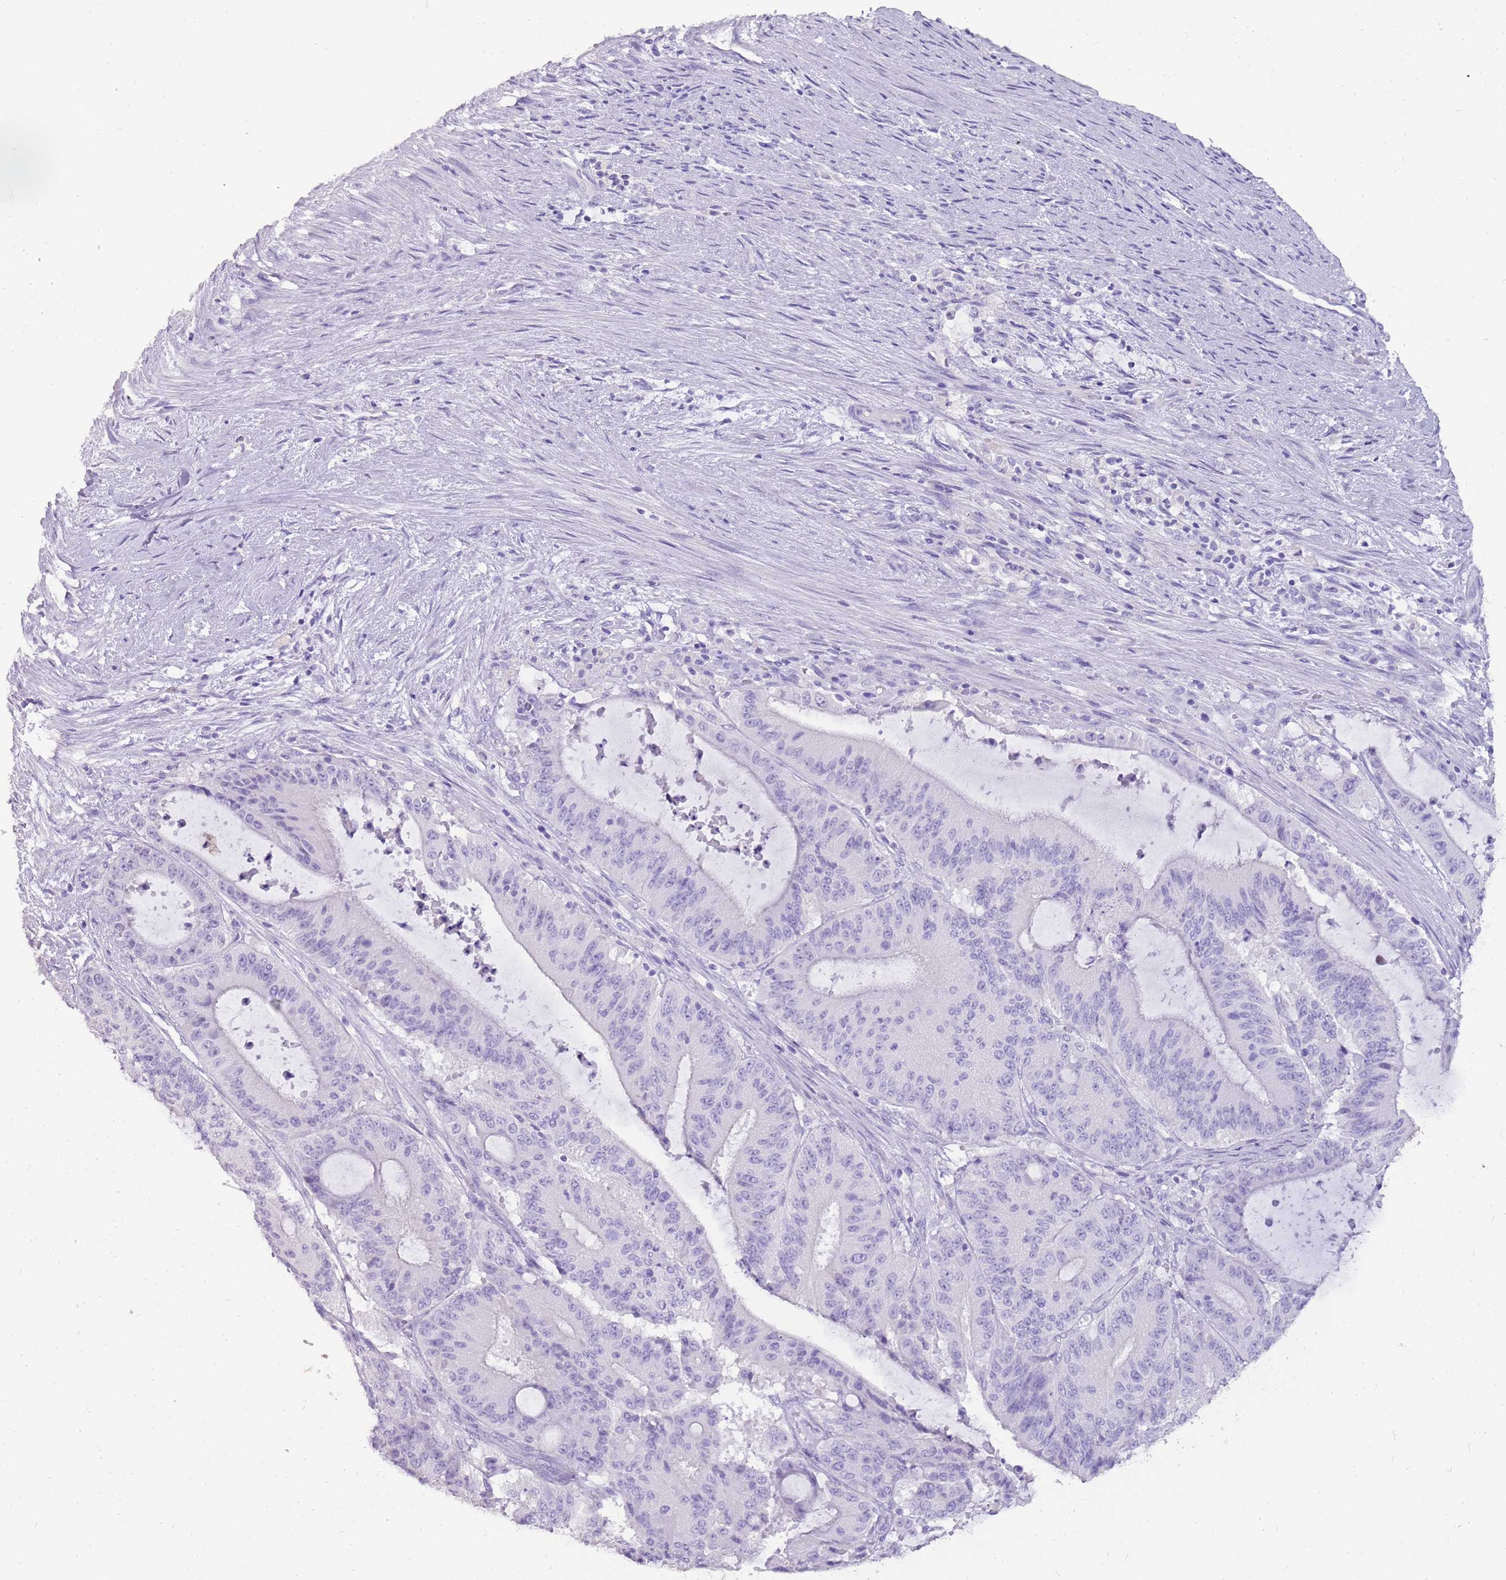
{"staining": {"intensity": "negative", "quantity": "none", "location": "none"}, "tissue": "liver cancer", "cell_type": "Tumor cells", "image_type": "cancer", "snomed": [{"axis": "morphology", "description": "Normal tissue, NOS"}, {"axis": "morphology", "description": "Cholangiocarcinoma"}, {"axis": "topography", "description": "Liver"}, {"axis": "topography", "description": "Peripheral nerve tissue"}], "caption": "Immunohistochemical staining of human liver cholangiocarcinoma displays no significant expression in tumor cells.", "gene": "NBPF3", "patient": {"sex": "female", "age": 73}}